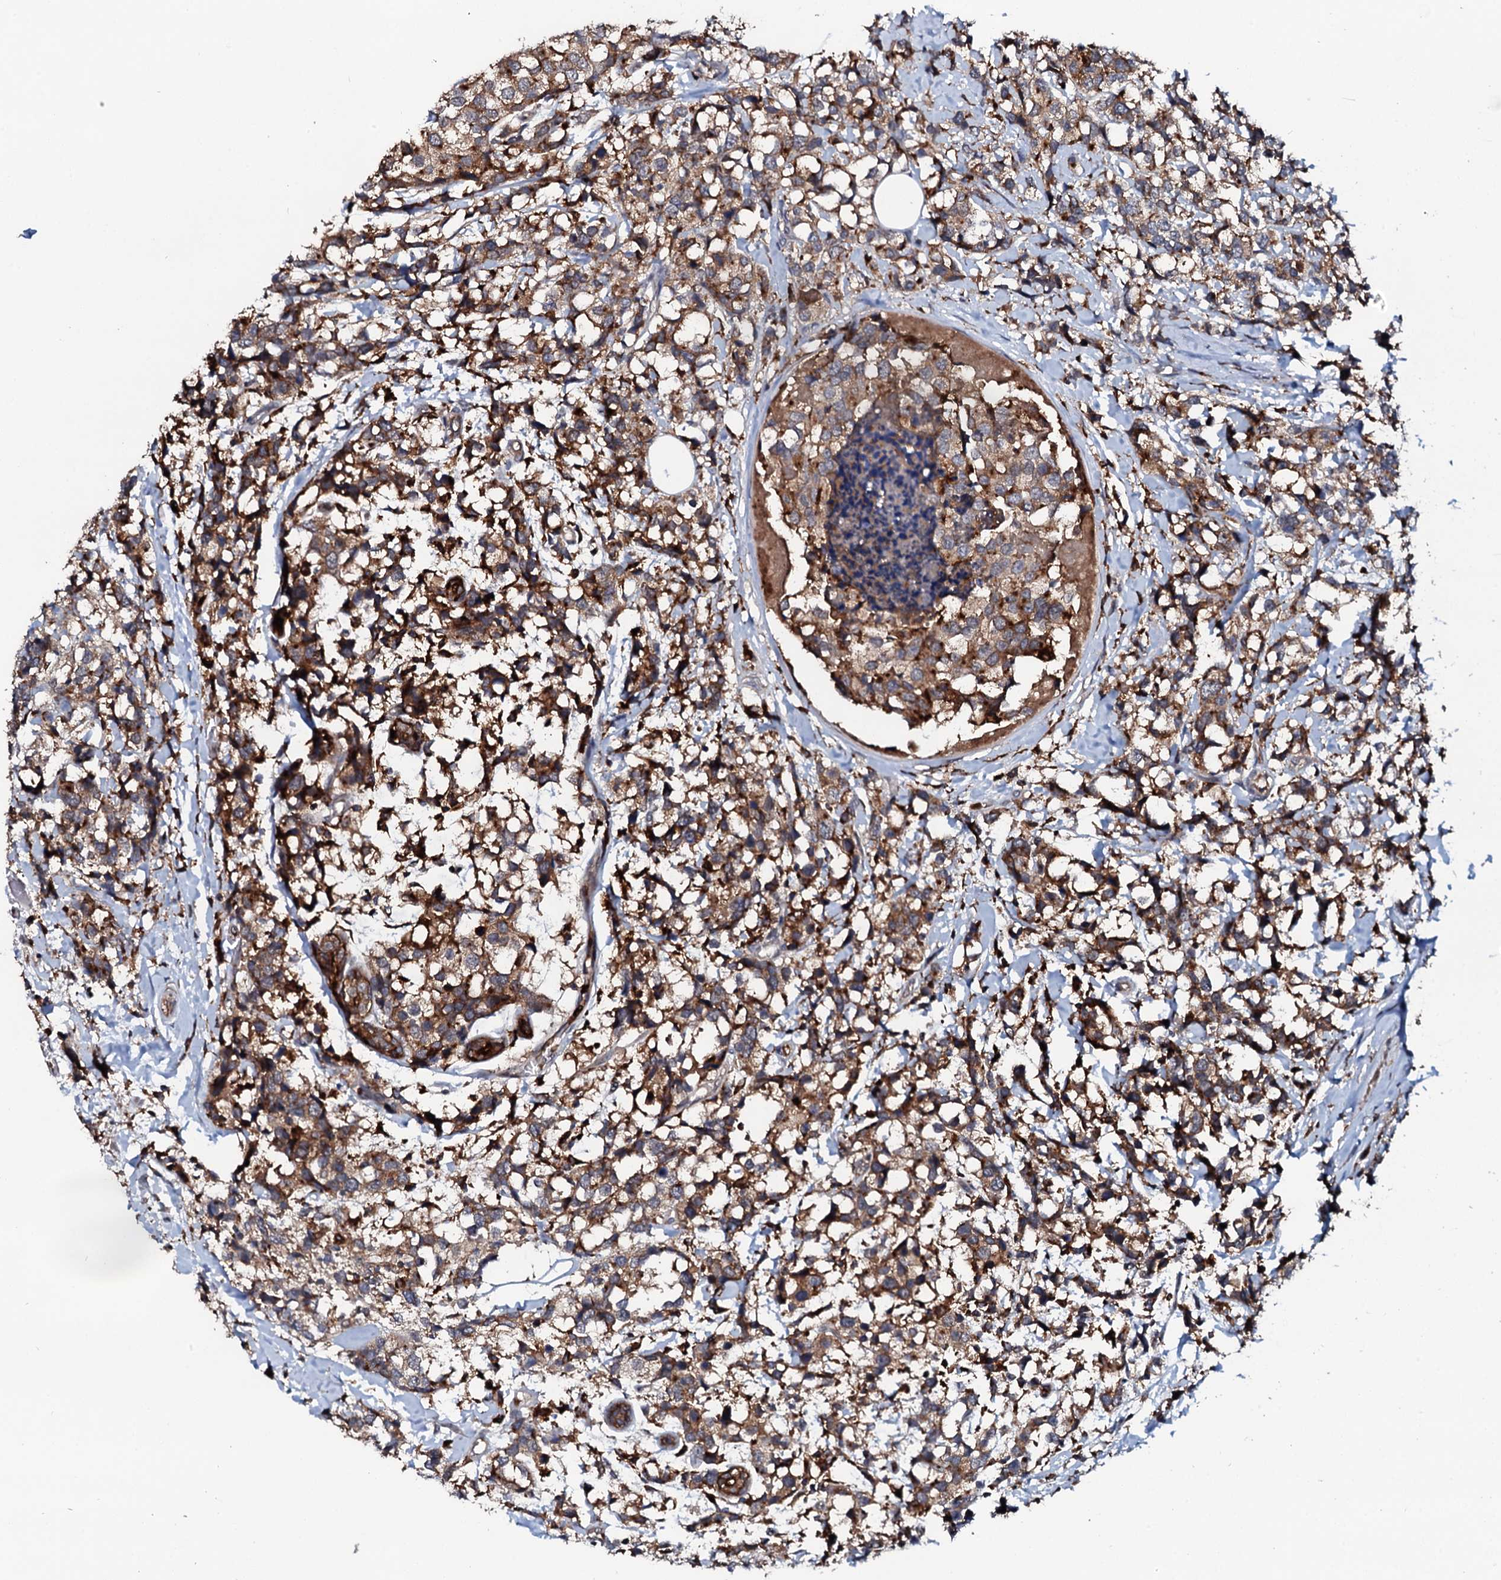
{"staining": {"intensity": "strong", "quantity": ">75%", "location": "cytoplasmic/membranous"}, "tissue": "breast cancer", "cell_type": "Tumor cells", "image_type": "cancer", "snomed": [{"axis": "morphology", "description": "Lobular carcinoma"}, {"axis": "topography", "description": "Breast"}], "caption": "The photomicrograph displays a brown stain indicating the presence of a protein in the cytoplasmic/membranous of tumor cells in breast cancer.", "gene": "VAMP8", "patient": {"sex": "female", "age": 59}}